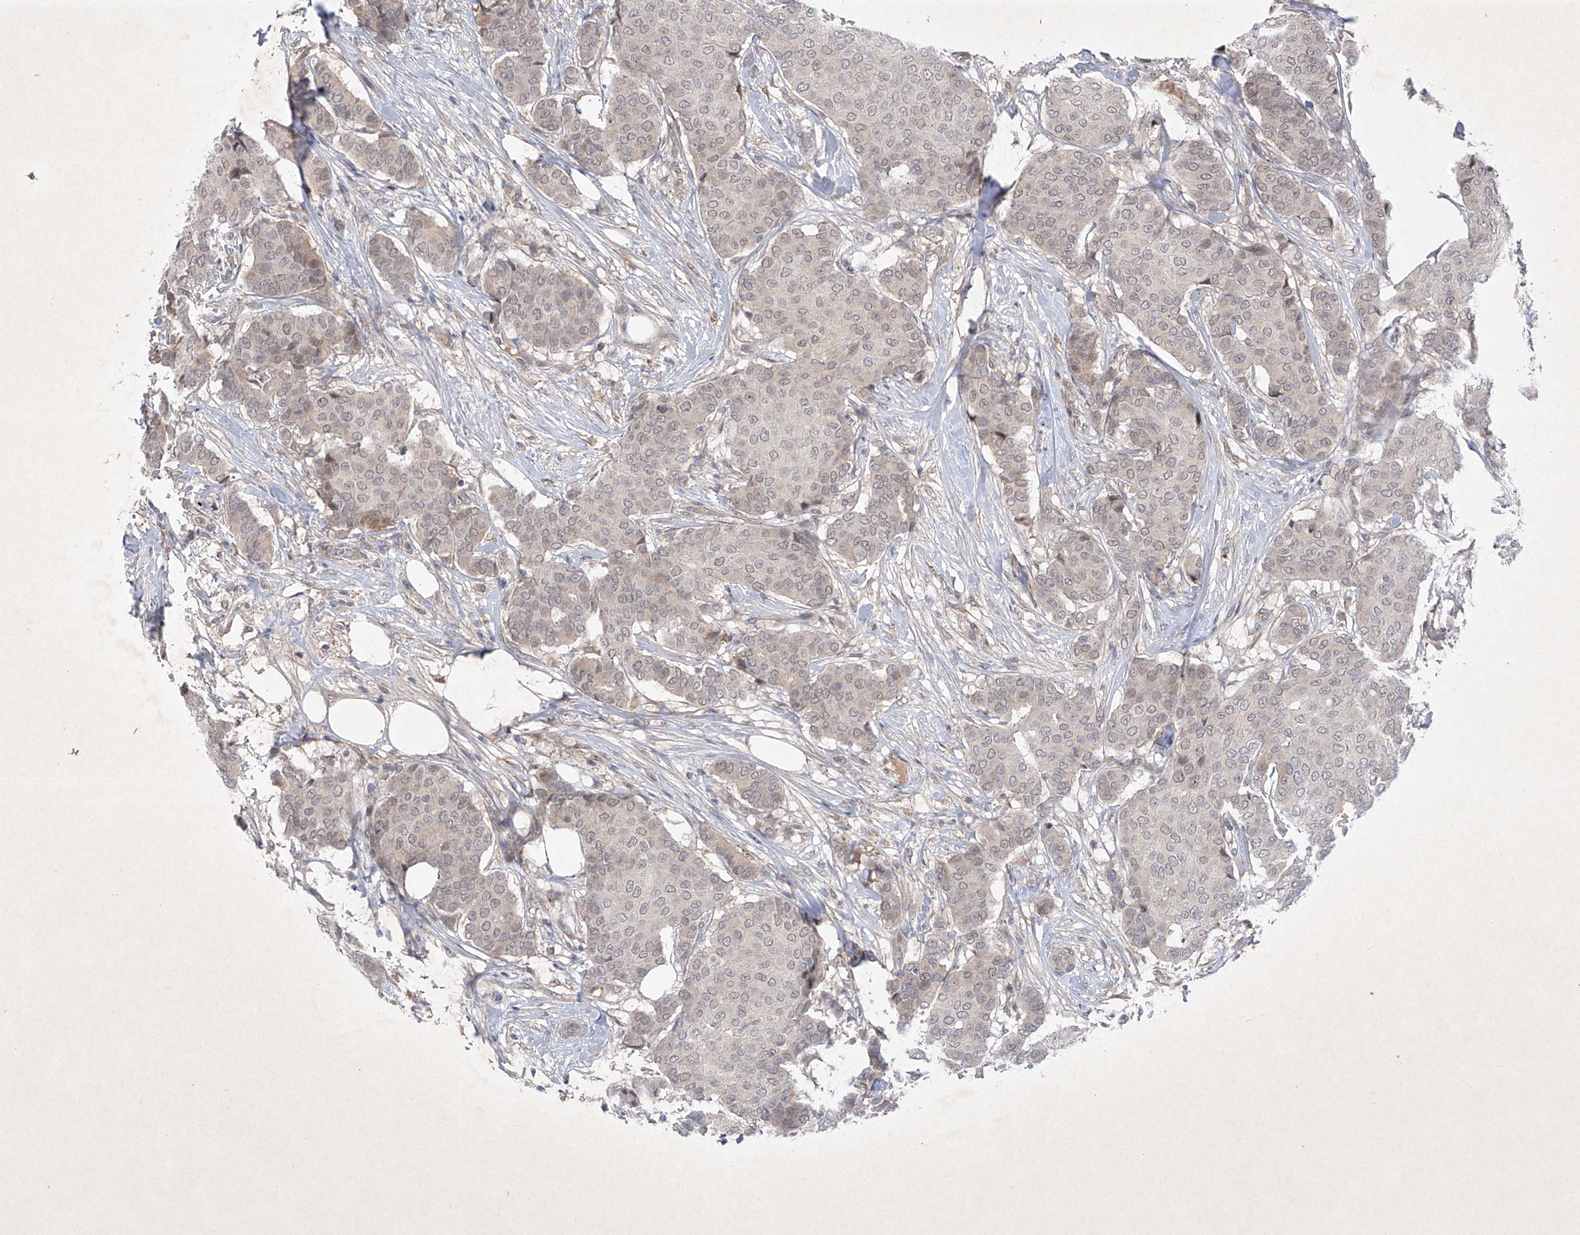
{"staining": {"intensity": "weak", "quantity": "<25%", "location": "nuclear"}, "tissue": "breast cancer", "cell_type": "Tumor cells", "image_type": "cancer", "snomed": [{"axis": "morphology", "description": "Duct carcinoma"}, {"axis": "topography", "description": "Breast"}], "caption": "IHC micrograph of neoplastic tissue: invasive ductal carcinoma (breast) stained with DAB (3,3'-diaminobenzidine) shows no significant protein staining in tumor cells.", "gene": "FAM135A", "patient": {"sex": "female", "age": 75}}